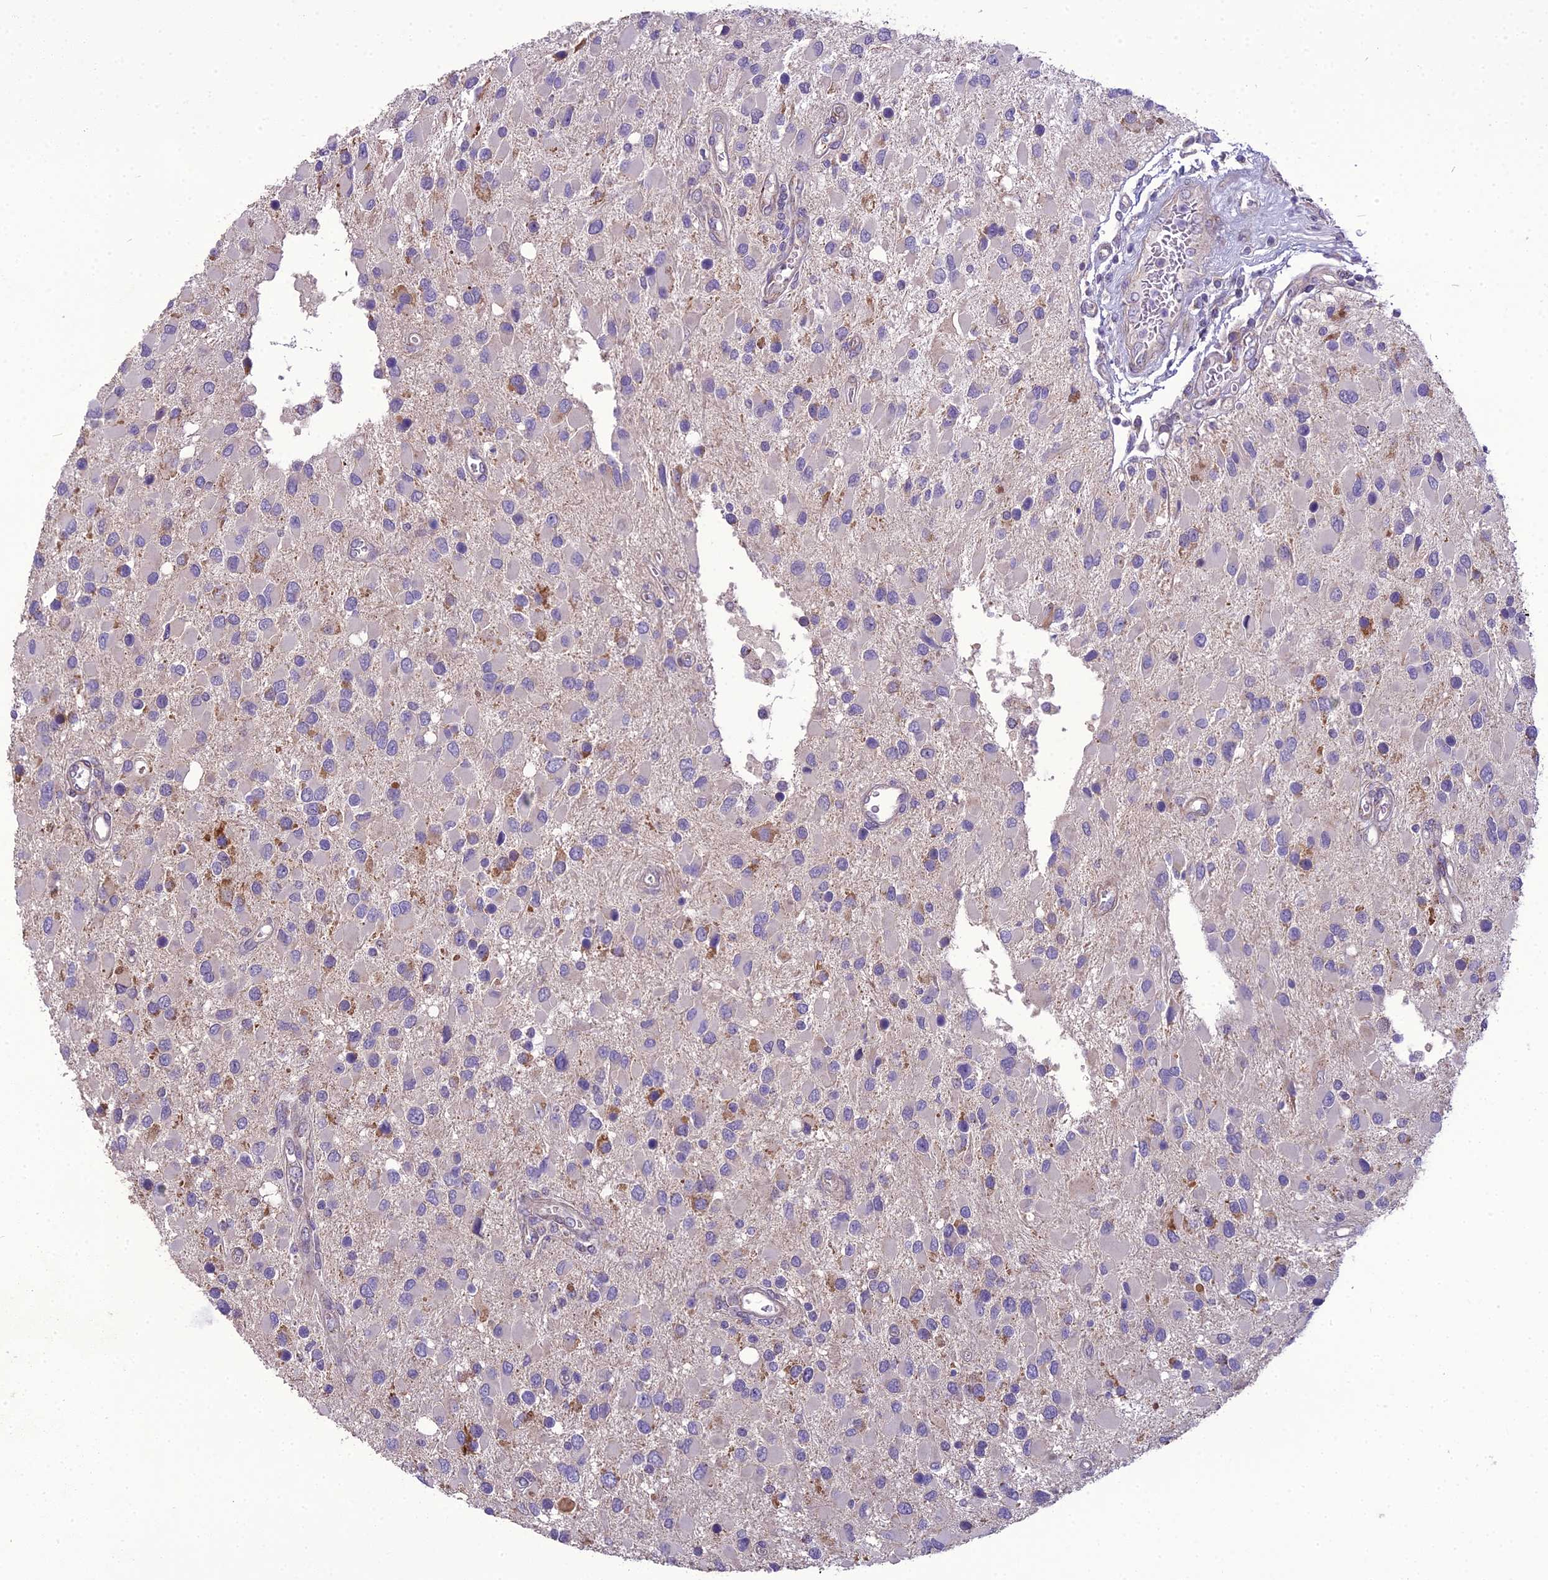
{"staining": {"intensity": "negative", "quantity": "none", "location": "none"}, "tissue": "glioma", "cell_type": "Tumor cells", "image_type": "cancer", "snomed": [{"axis": "morphology", "description": "Glioma, malignant, High grade"}, {"axis": "topography", "description": "Brain"}], "caption": "Tumor cells show no significant staining in high-grade glioma (malignant).", "gene": "DUS2", "patient": {"sex": "male", "age": 53}}